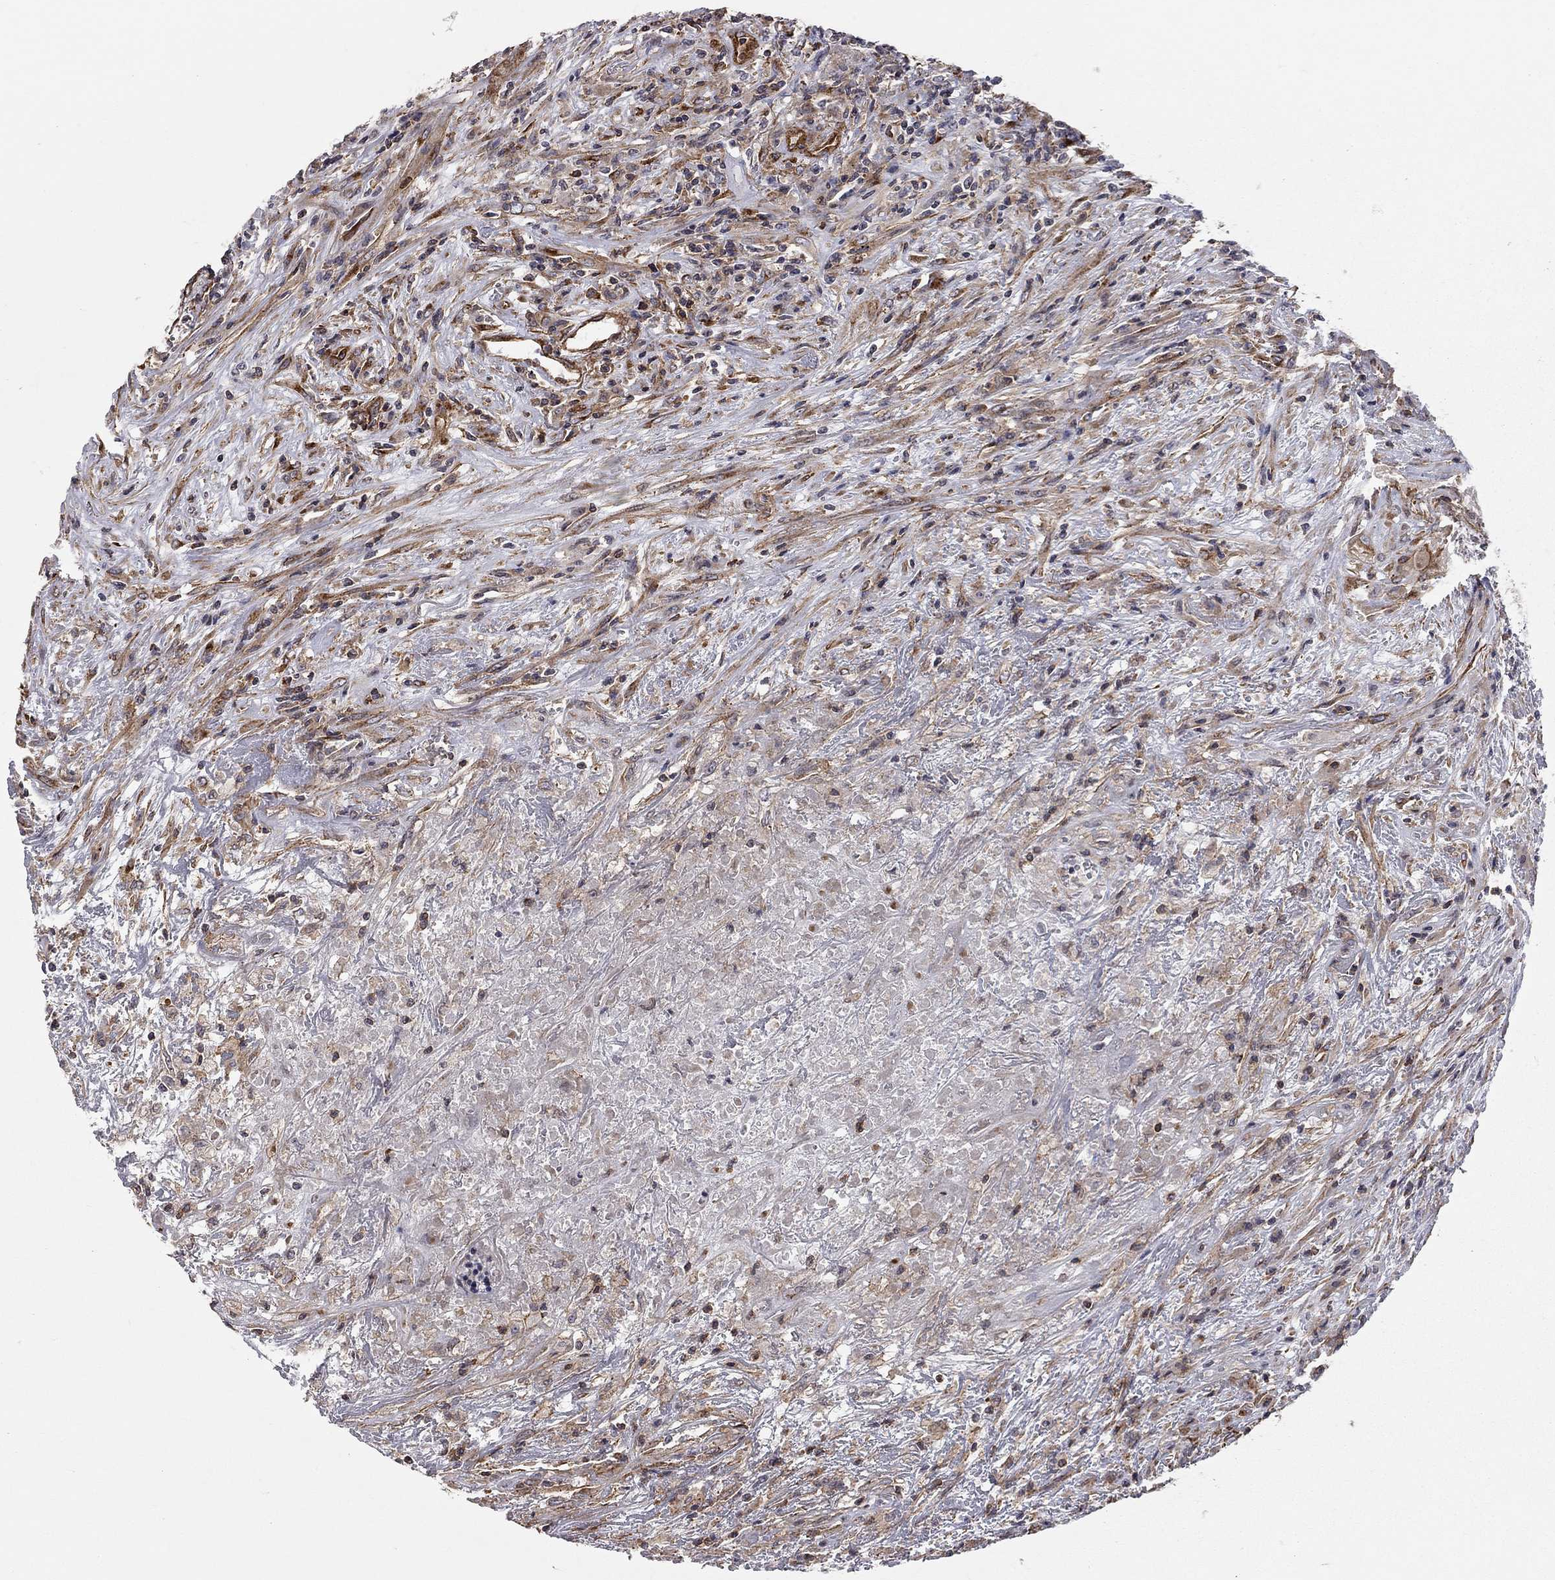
{"staining": {"intensity": "negative", "quantity": "none", "location": "none"}, "tissue": "lymphoma", "cell_type": "Tumor cells", "image_type": "cancer", "snomed": [{"axis": "morphology", "description": "Malignant lymphoma, non-Hodgkin's type, High grade"}, {"axis": "topography", "description": "Lung"}], "caption": "Immunohistochemical staining of high-grade malignant lymphoma, non-Hodgkin's type displays no significant positivity in tumor cells.", "gene": "RASEF", "patient": {"sex": "male", "age": 79}}